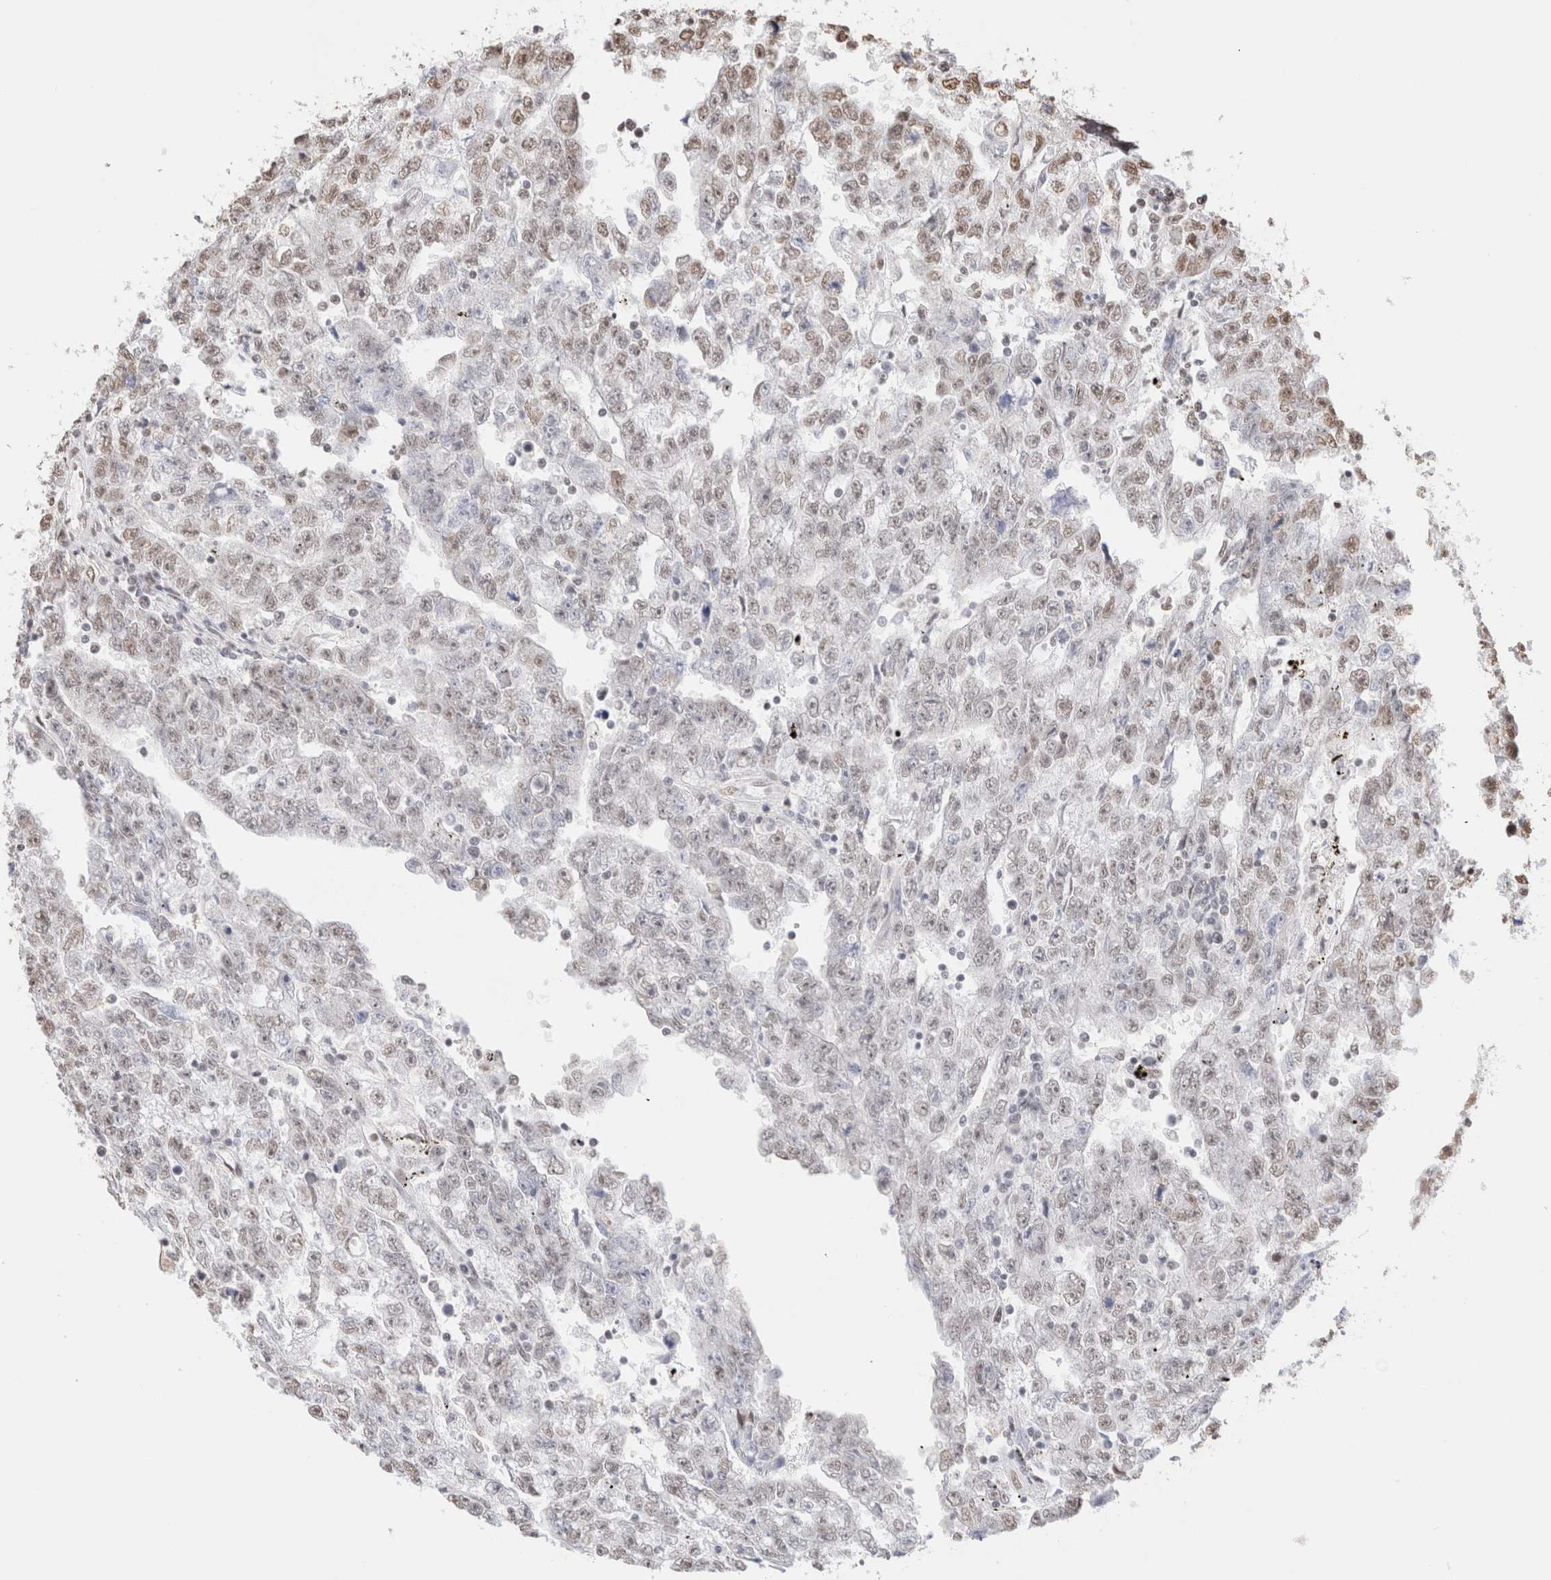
{"staining": {"intensity": "weak", "quantity": "<25%", "location": "nuclear"}, "tissue": "testis cancer", "cell_type": "Tumor cells", "image_type": "cancer", "snomed": [{"axis": "morphology", "description": "Carcinoma, Embryonal, NOS"}, {"axis": "topography", "description": "Testis"}], "caption": "DAB (3,3'-diaminobenzidine) immunohistochemical staining of human testis embryonal carcinoma displays no significant expression in tumor cells.", "gene": "SUPT3H", "patient": {"sex": "male", "age": 25}}